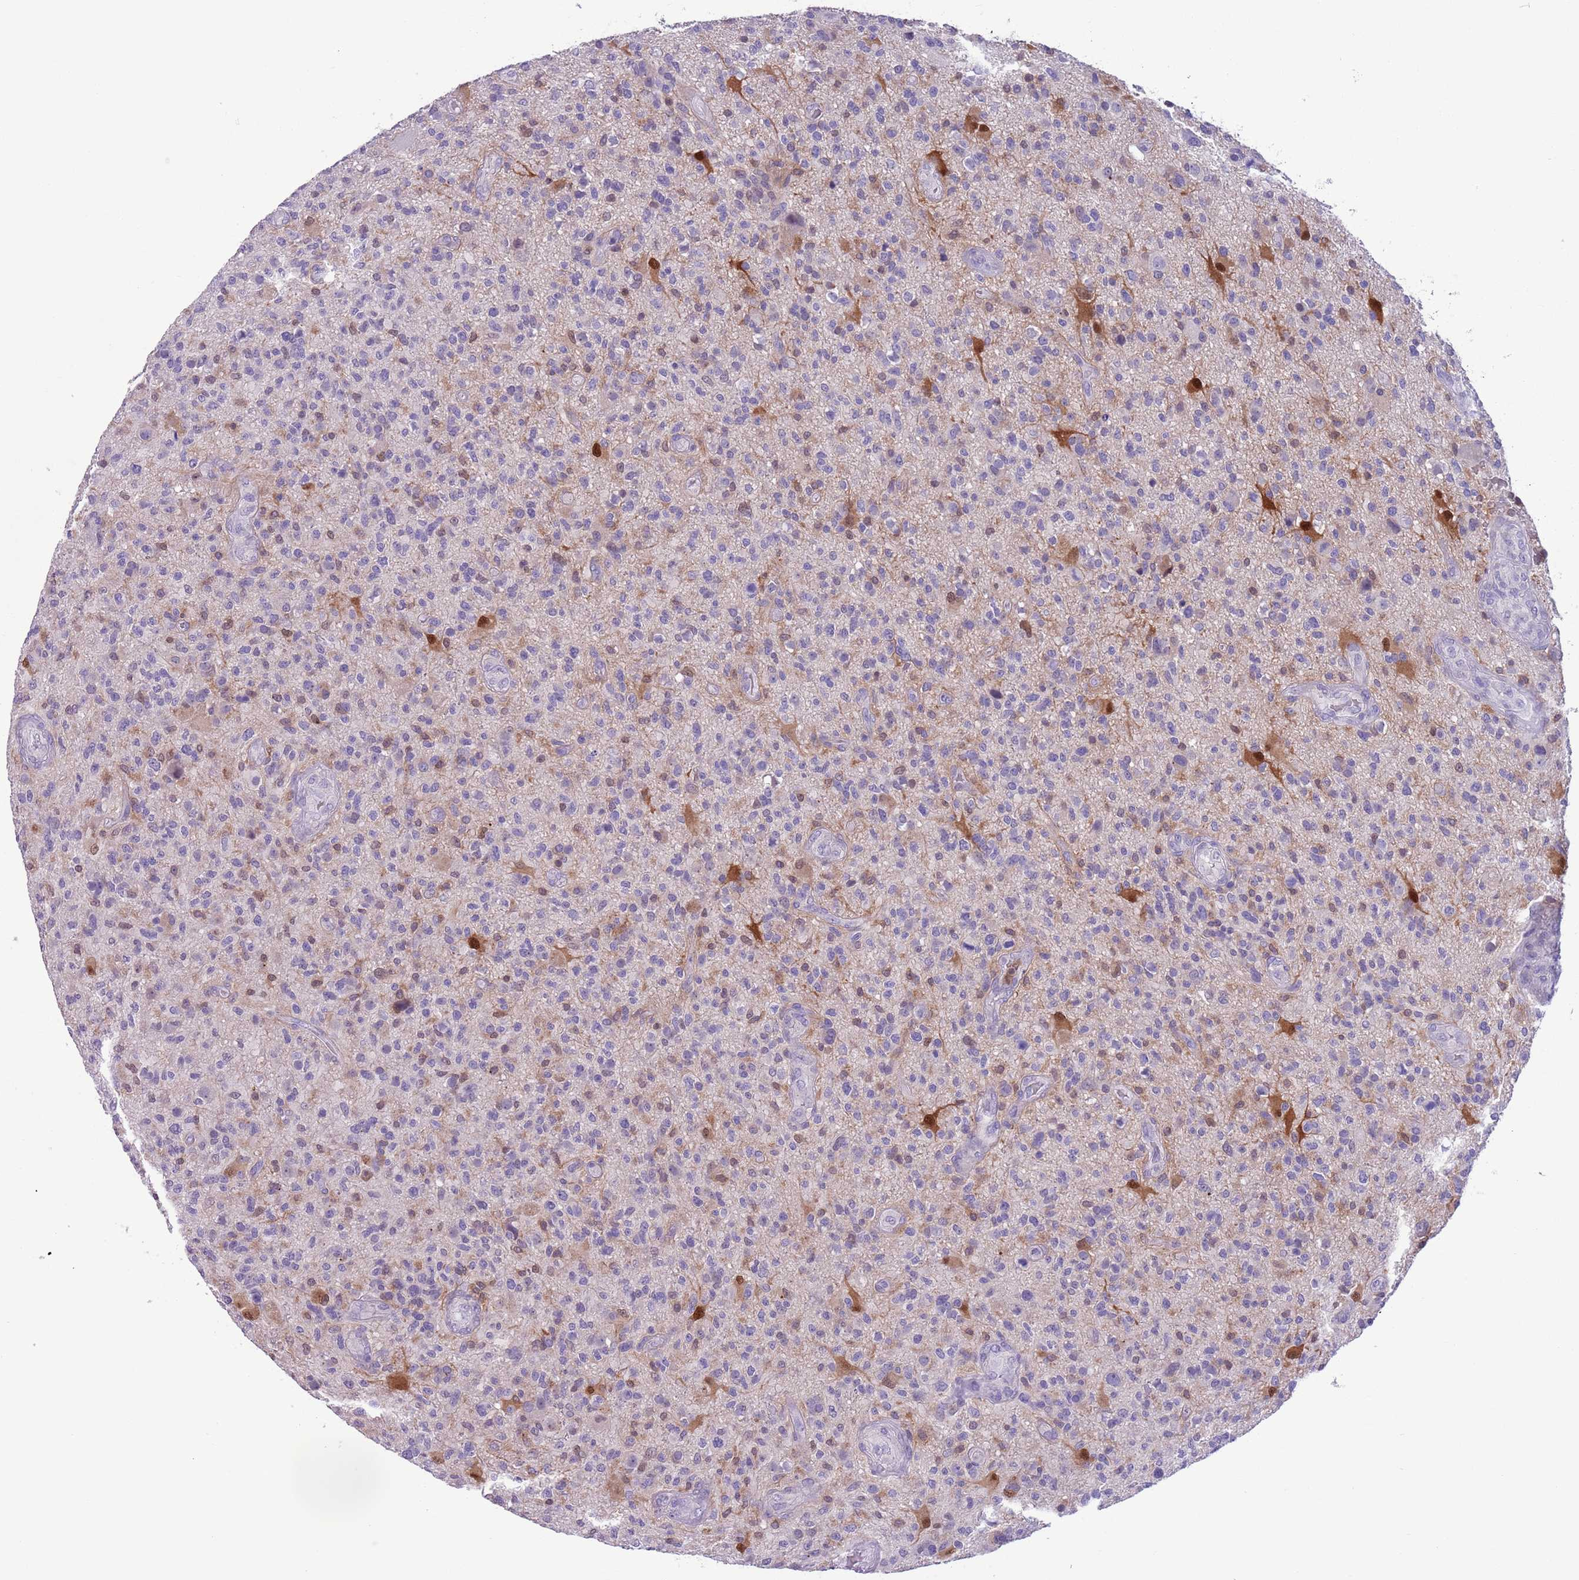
{"staining": {"intensity": "moderate", "quantity": "<25%", "location": "cytoplasmic/membranous,nuclear"}, "tissue": "glioma", "cell_type": "Tumor cells", "image_type": "cancer", "snomed": [{"axis": "morphology", "description": "Glioma, malignant, High grade"}, {"axis": "topography", "description": "Brain"}], "caption": "This micrograph reveals malignant glioma (high-grade) stained with immunohistochemistry (IHC) to label a protein in brown. The cytoplasmic/membranous and nuclear of tumor cells show moderate positivity for the protein. Nuclei are counter-stained blue.", "gene": "PFKFB2", "patient": {"sex": "male", "age": 47}}